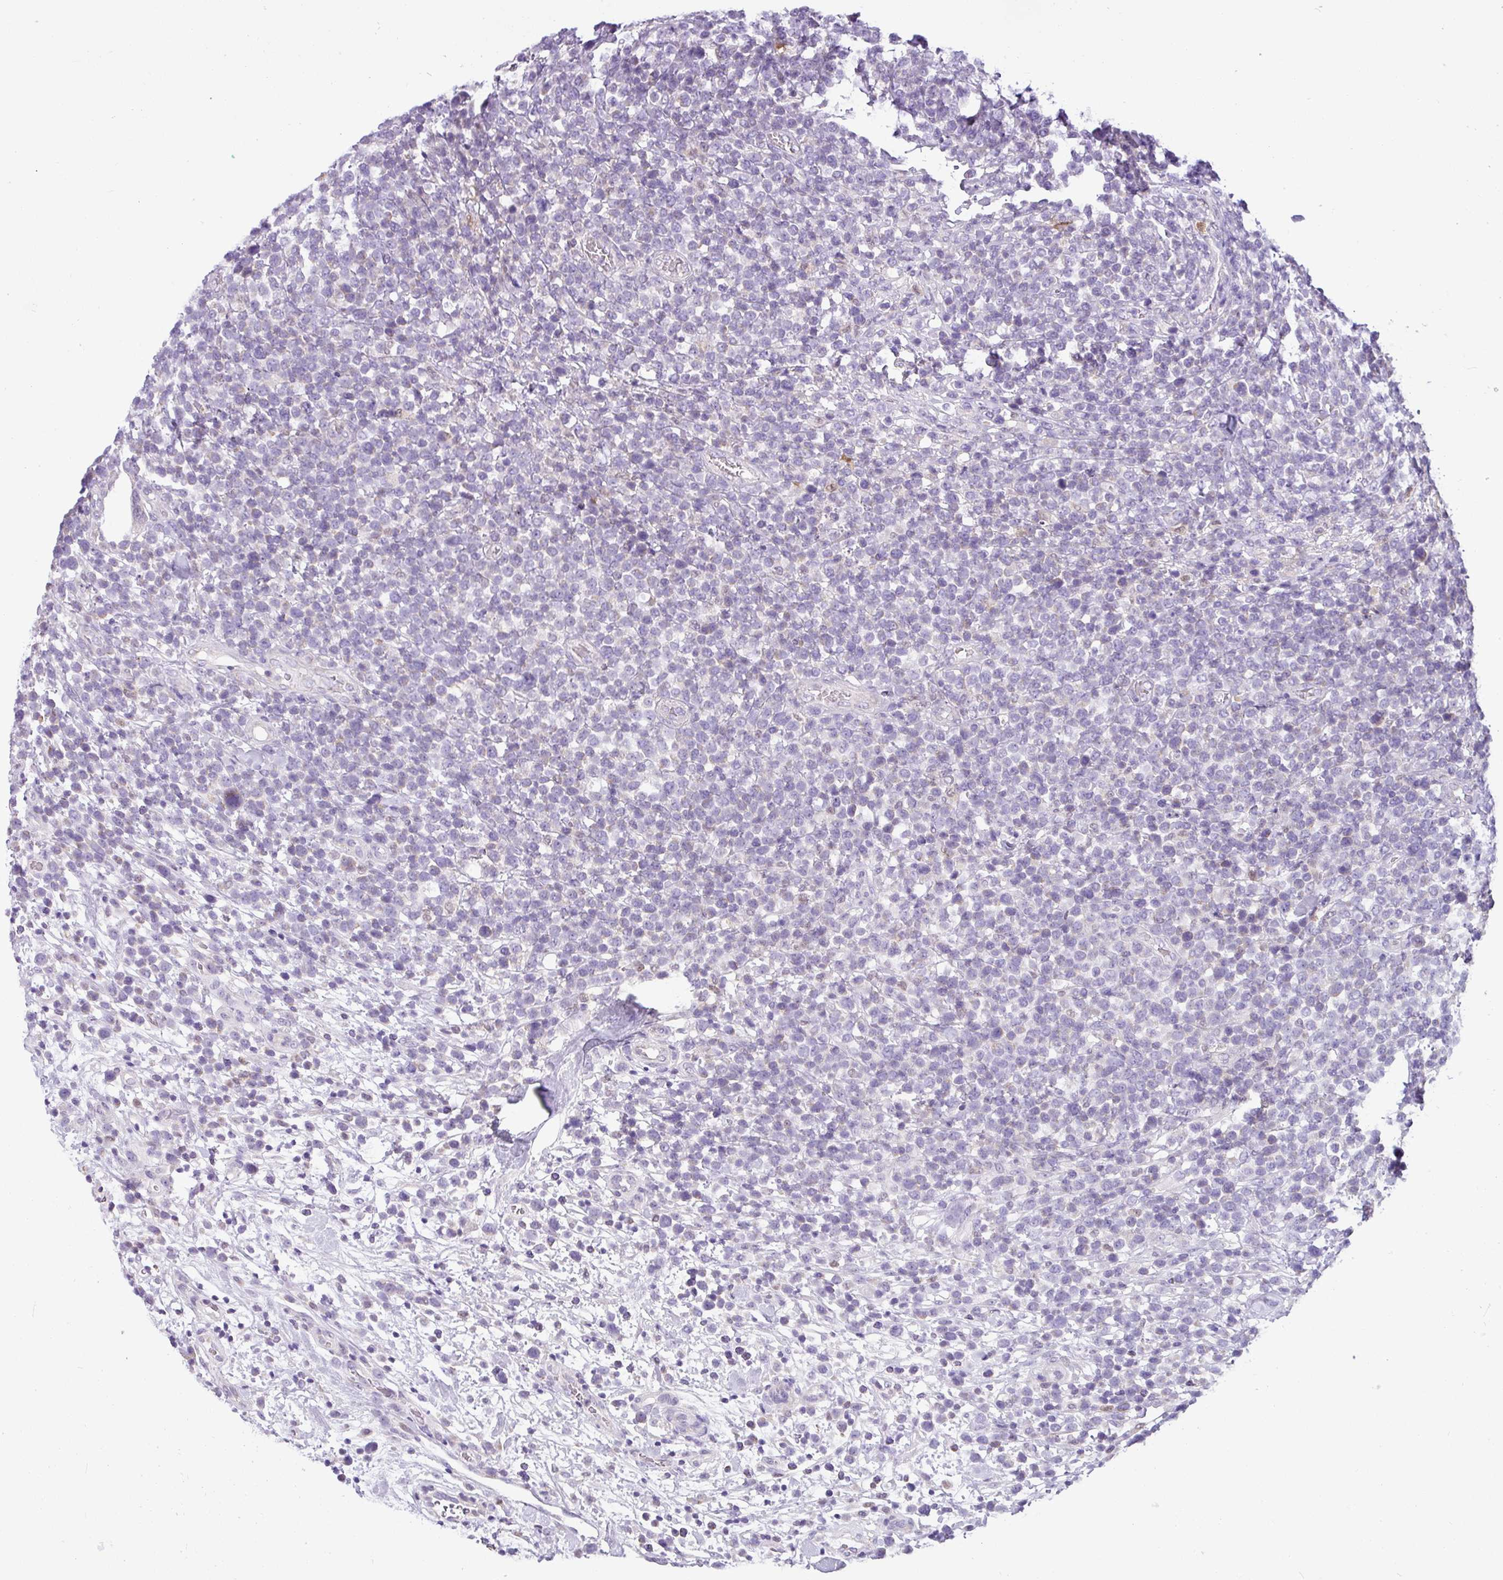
{"staining": {"intensity": "negative", "quantity": "none", "location": "none"}, "tissue": "lymphoma", "cell_type": "Tumor cells", "image_type": "cancer", "snomed": [{"axis": "morphology", "description": "Malignant lymphoma, non-Hodgkin's type, High grade"}, {"axis": "topography", "description": "Soft tissue"}], "caption": "This histopathology image is of lymphoma stained with IHC to label a protein in brown with the nuclei are counter-stained blue. There is no expression in tumor cells.", "gene": "HMCN2", "patient": {"sex": "female", "age": 56}}